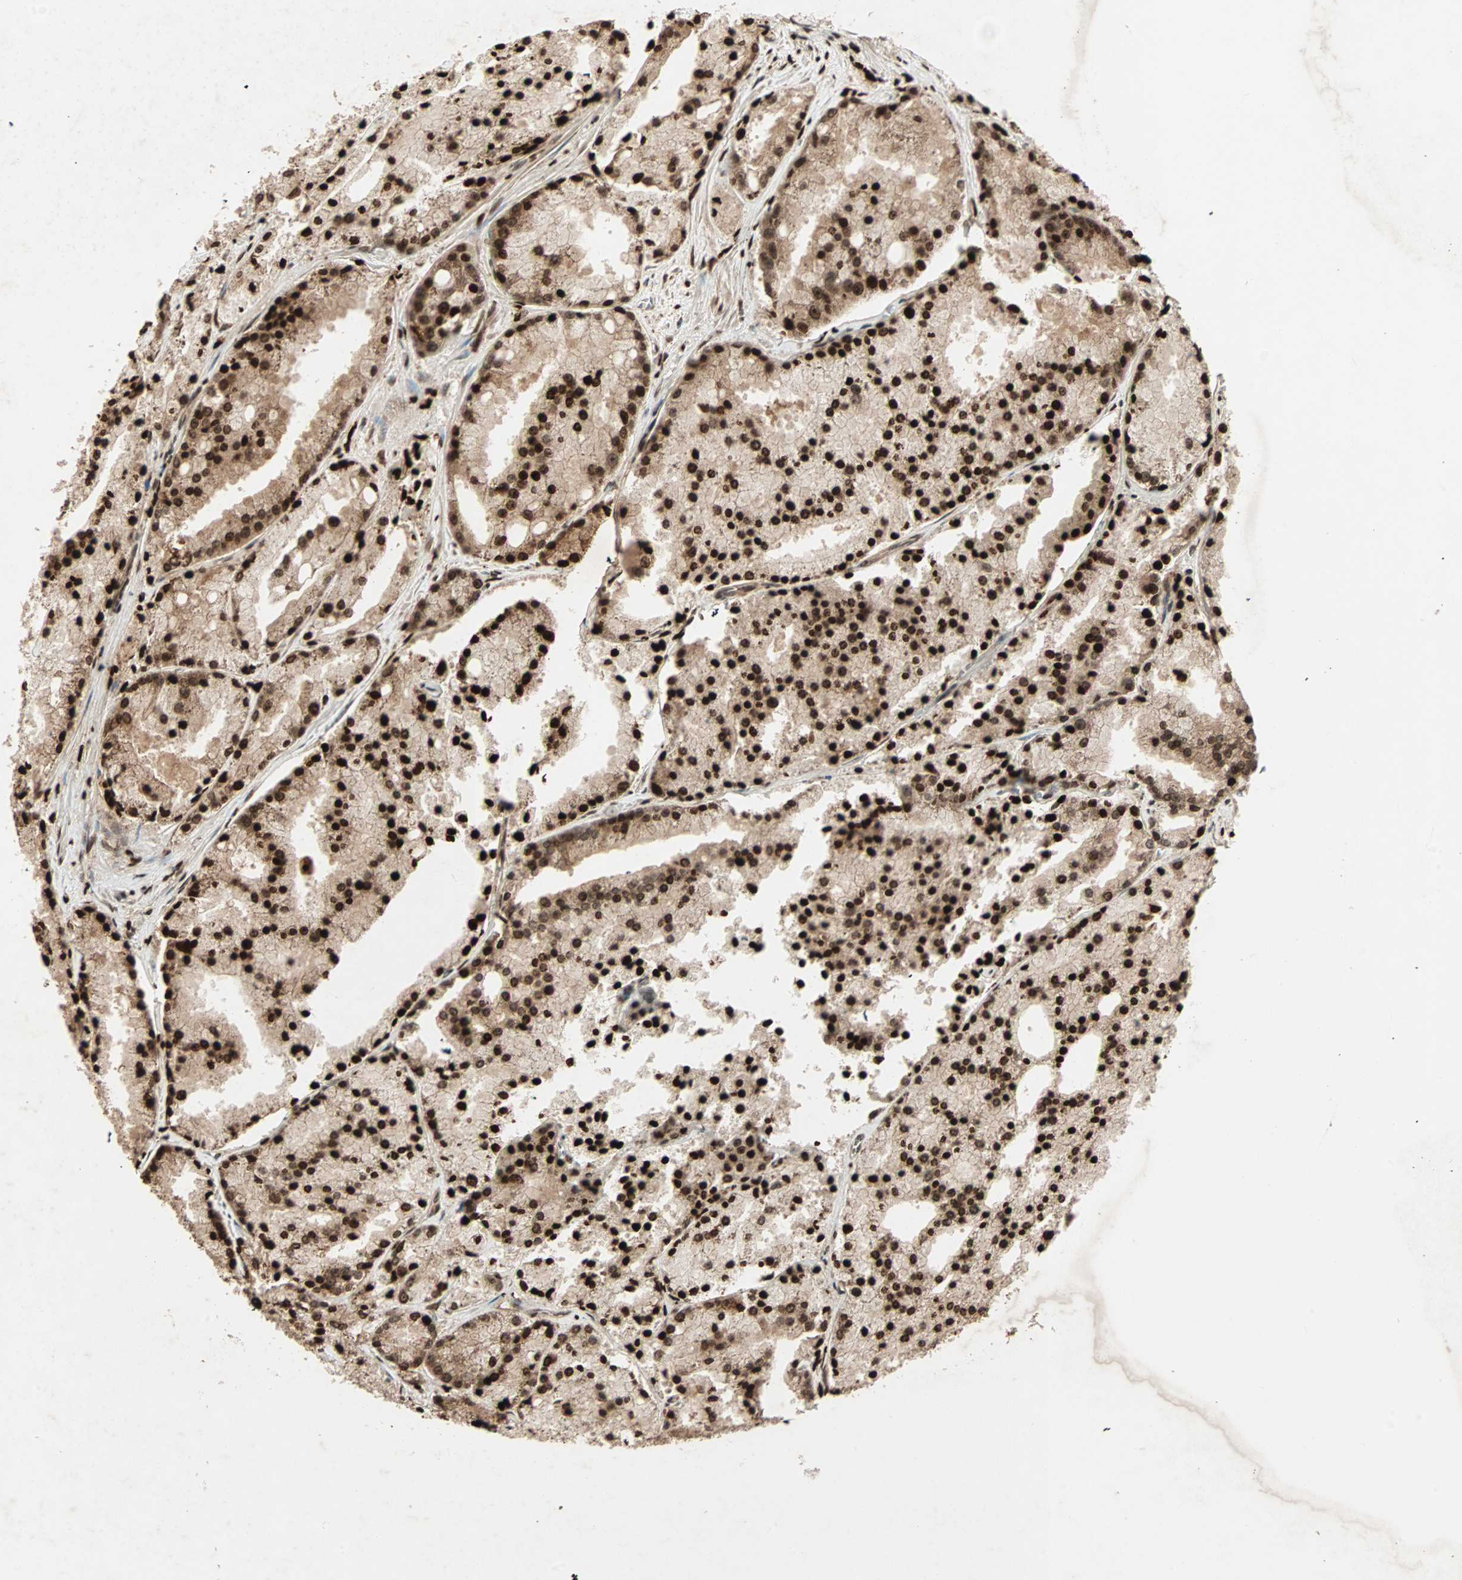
{"staining": {"intensity": "strong", "quantity": ">75%", "location": "cytoplasmic/membranous,nuclear"}, "tissue": "prostate cancer", "cell_type": "Tumor cells", "image_type": "cancer", "snomed": [{"axis": "morphology", "description": "Adenocarcinoma, Low grade"}, {"axis": "topography", "description": "Prostate"}], "caption": "Prostate cancer (adenocarcinoma (low-grade)) tissue displays strong cytoplasmic/membranous and nuclear expression in about >75% of tumor cells", "gene": "RFFL", "patient": {"sex": "male", "age": 64}}